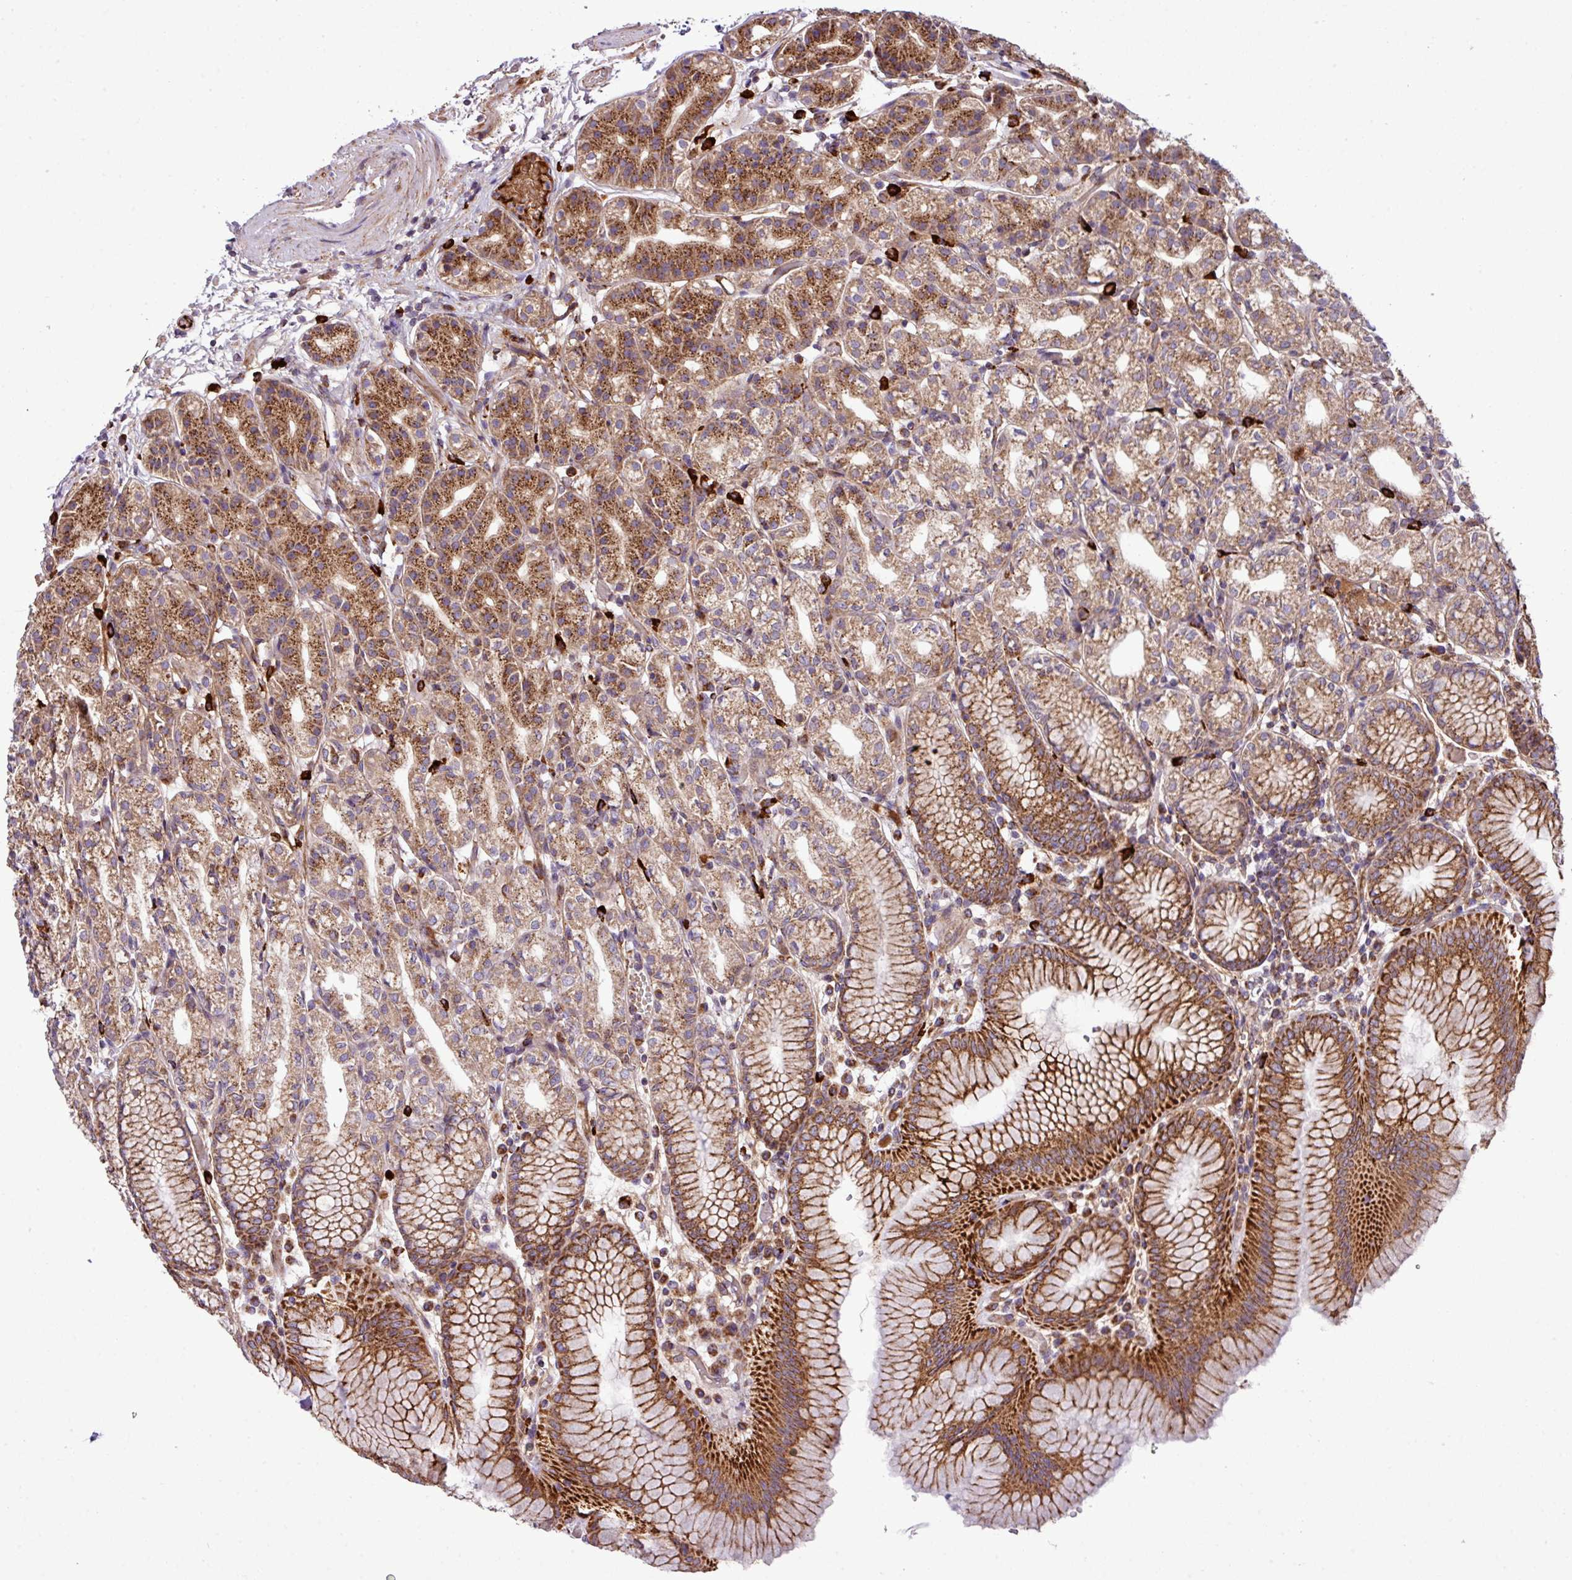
{"staining": {"intensity": "strong", "quantity": "25%-75%", "location": "cytoplasmic/membranous"}, "tissue": "stomach", "cell_type": "Glandular cells", "image_type": "normal", "snomed": [{"axis": "morphology", "description": "Normal tissue, NOS"}, {"axis": "topography", "description": "Stomach"}], "caption": "Immunohistochemical staining of benign human stomach exhibits 25%-75% levels of strong cytoplasmic/membranous protein positivity in about 25%-75% of glandular cells. (brown staining indicates protein expression, while blue staining denotes nuclei).", "gene": "ZNF569", "patient": {"sex": "female", "age": 57}}